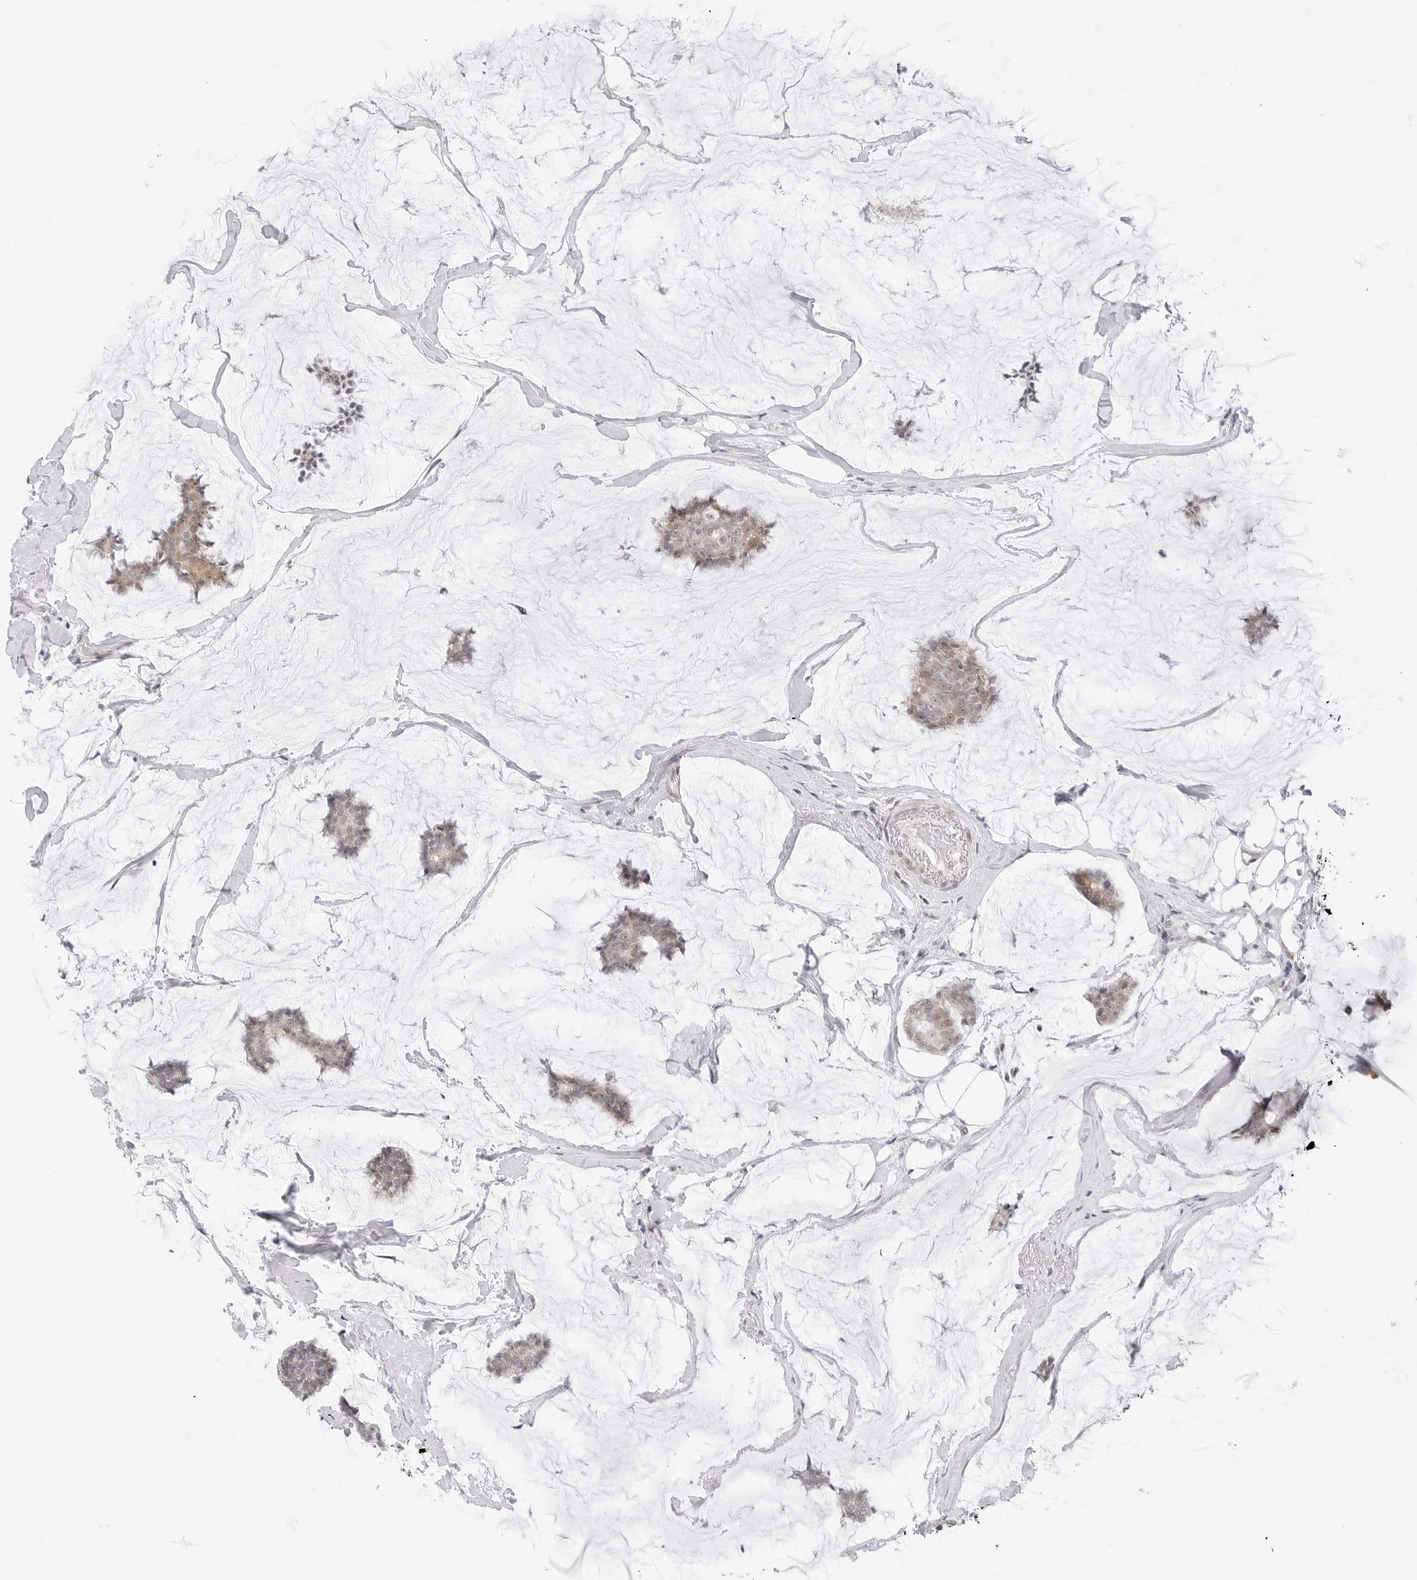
{"staining": {"intensity": "weak", "quantity": "25%-75%", "location": "cytoplasmic/membranous,nuclear"}, "tissue": "breast cancer", "cell_type": "Tumor cells", "image_type": "cancer", "snomed": [{"axis": "morphology", "description": "Duct carcinoma"}, {"axis": "topography", "description": "Breast"}], "caption": "Weak cytoplasmic/membranous and nuclear expression for a protein is appreciated in about 25%-75% of tumor cells of breast intraductal carcinoma using immunohistochemistry (IHC).", "gene": "HIPK3", "patient": {"sex": "female", "age": 93}}